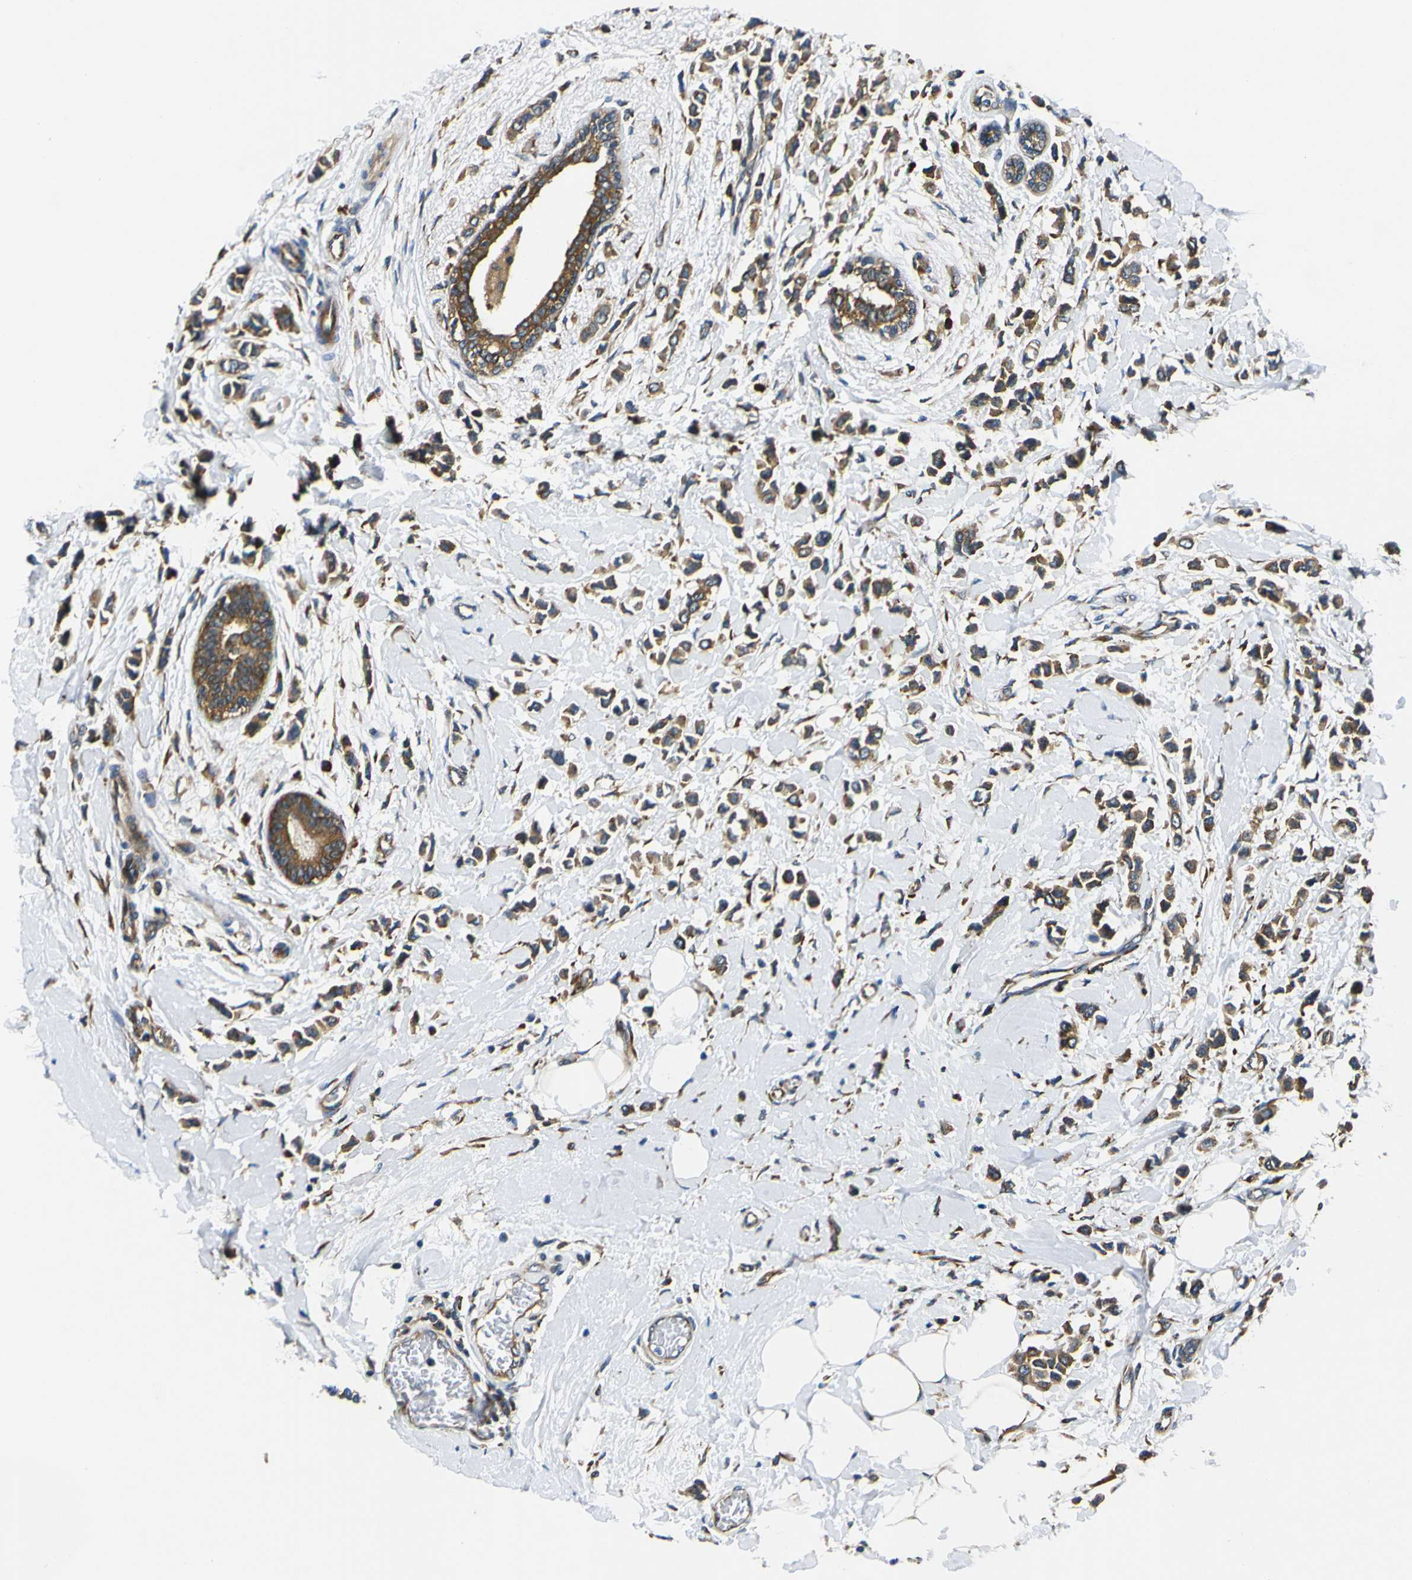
{"staining": {"intensity": "moderate", "quantity": ">75%", "location": "cytoplasmic/membranous"}, "tissue": "breast cancer", "cell_type": "Tumor cells", "image_type": "cancer", "snomed": [{"axis": "morphology", "description": "Lobular carcinoma"}, {"axis": "topography", "description": "Breast"}], "caption": "A photomicrograph showing moderate cytoplasmic/membranous expression in about >75% of tumor cells in breast cancer, as visualized by brown immunohistochemical staining.", "gene": "RPSA", "patient": {"sex": "female", "age": 51}}